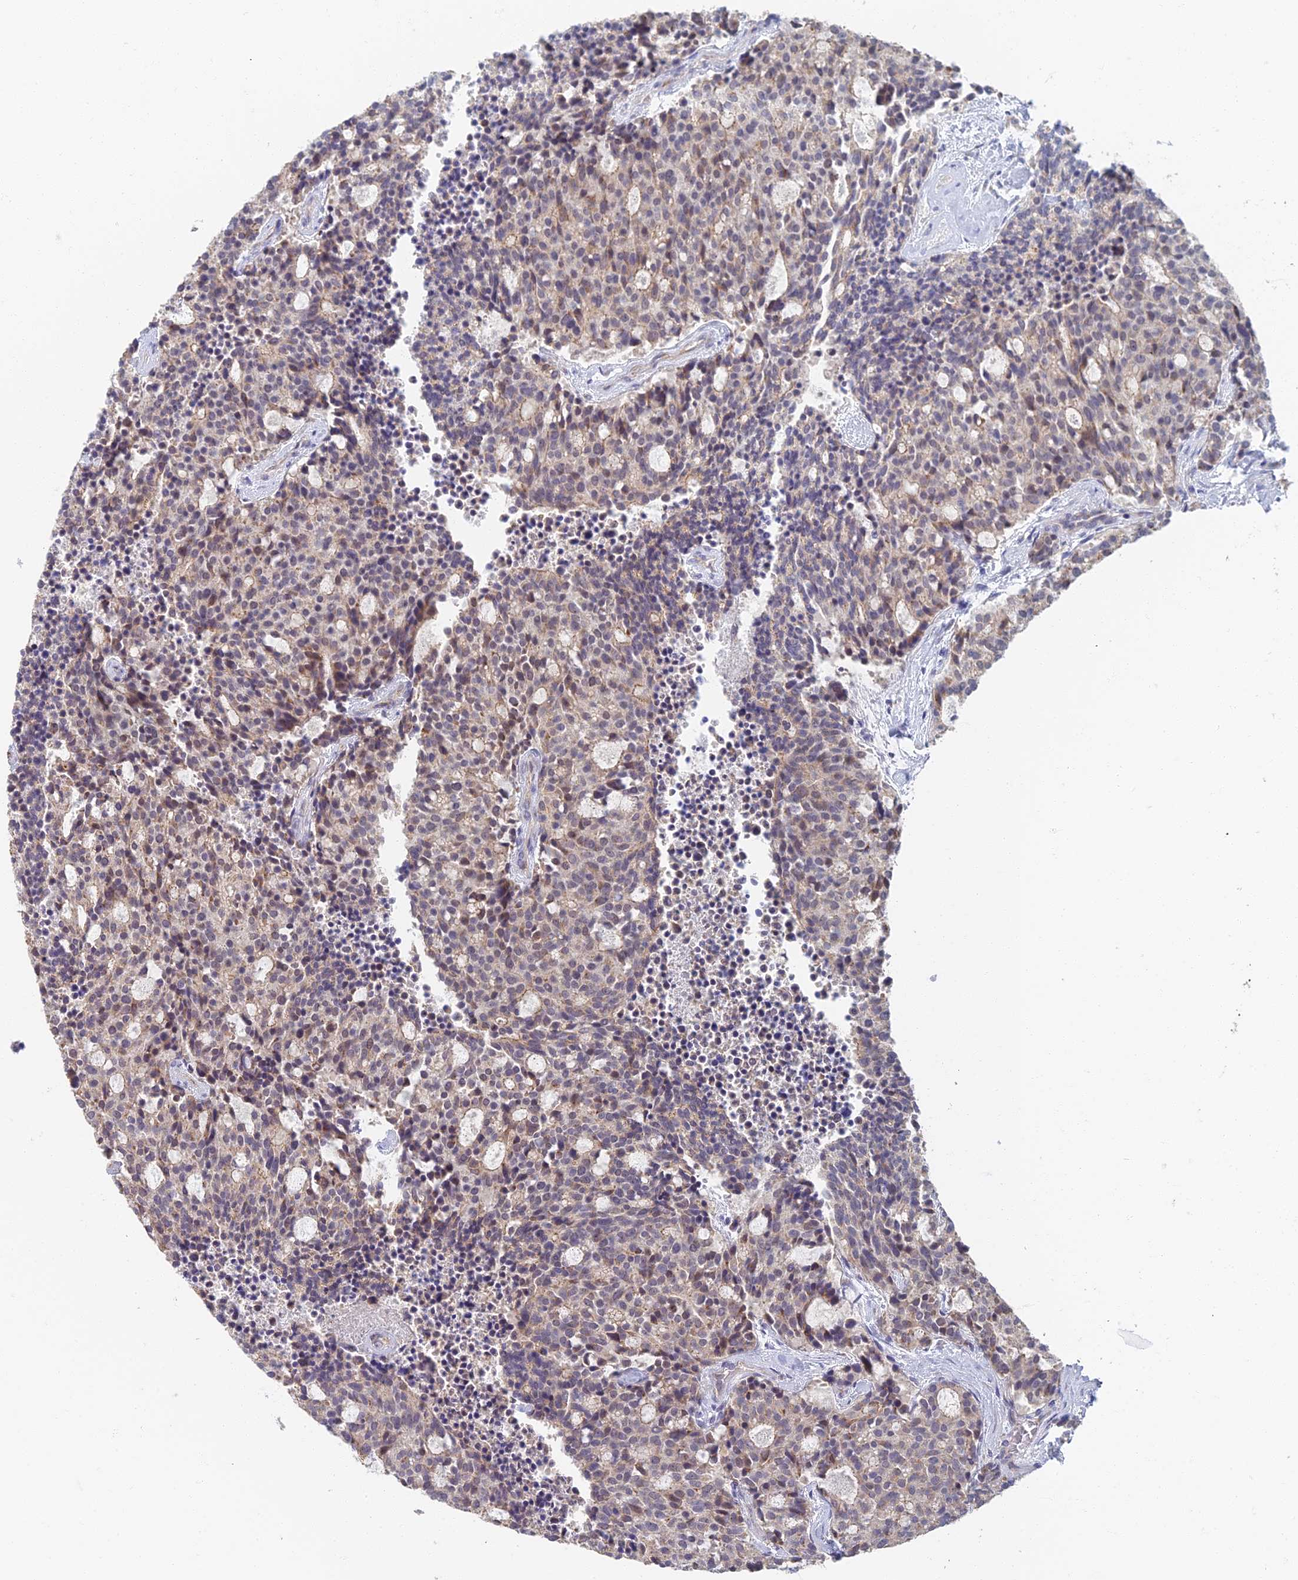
{"staining": {"intensity": "negative", "quantity": "none", "location": "none"}, "tissue": "carcinoid", "cell_type": "Tumor cells", "image_type": "cancer", "snomed": [{"axis": "morphology", "description": "Carcinoid, malignant, NOS"}, {"axis": "topography", "description": "Pancreas"}], "caption": "Immunohistochemistry (IHC) of human carcinoid (malignant) reveals no staining in tumor cells. The staining was performed using DAB (3,3'-diaminobenzidine) to visualize the protein expression in brown, while the nuclei were stained in blue with hematoxylin (Magnification: 20x).", "gene": "GPATCH1", "patient": {"sex": "female", "age": 54}}